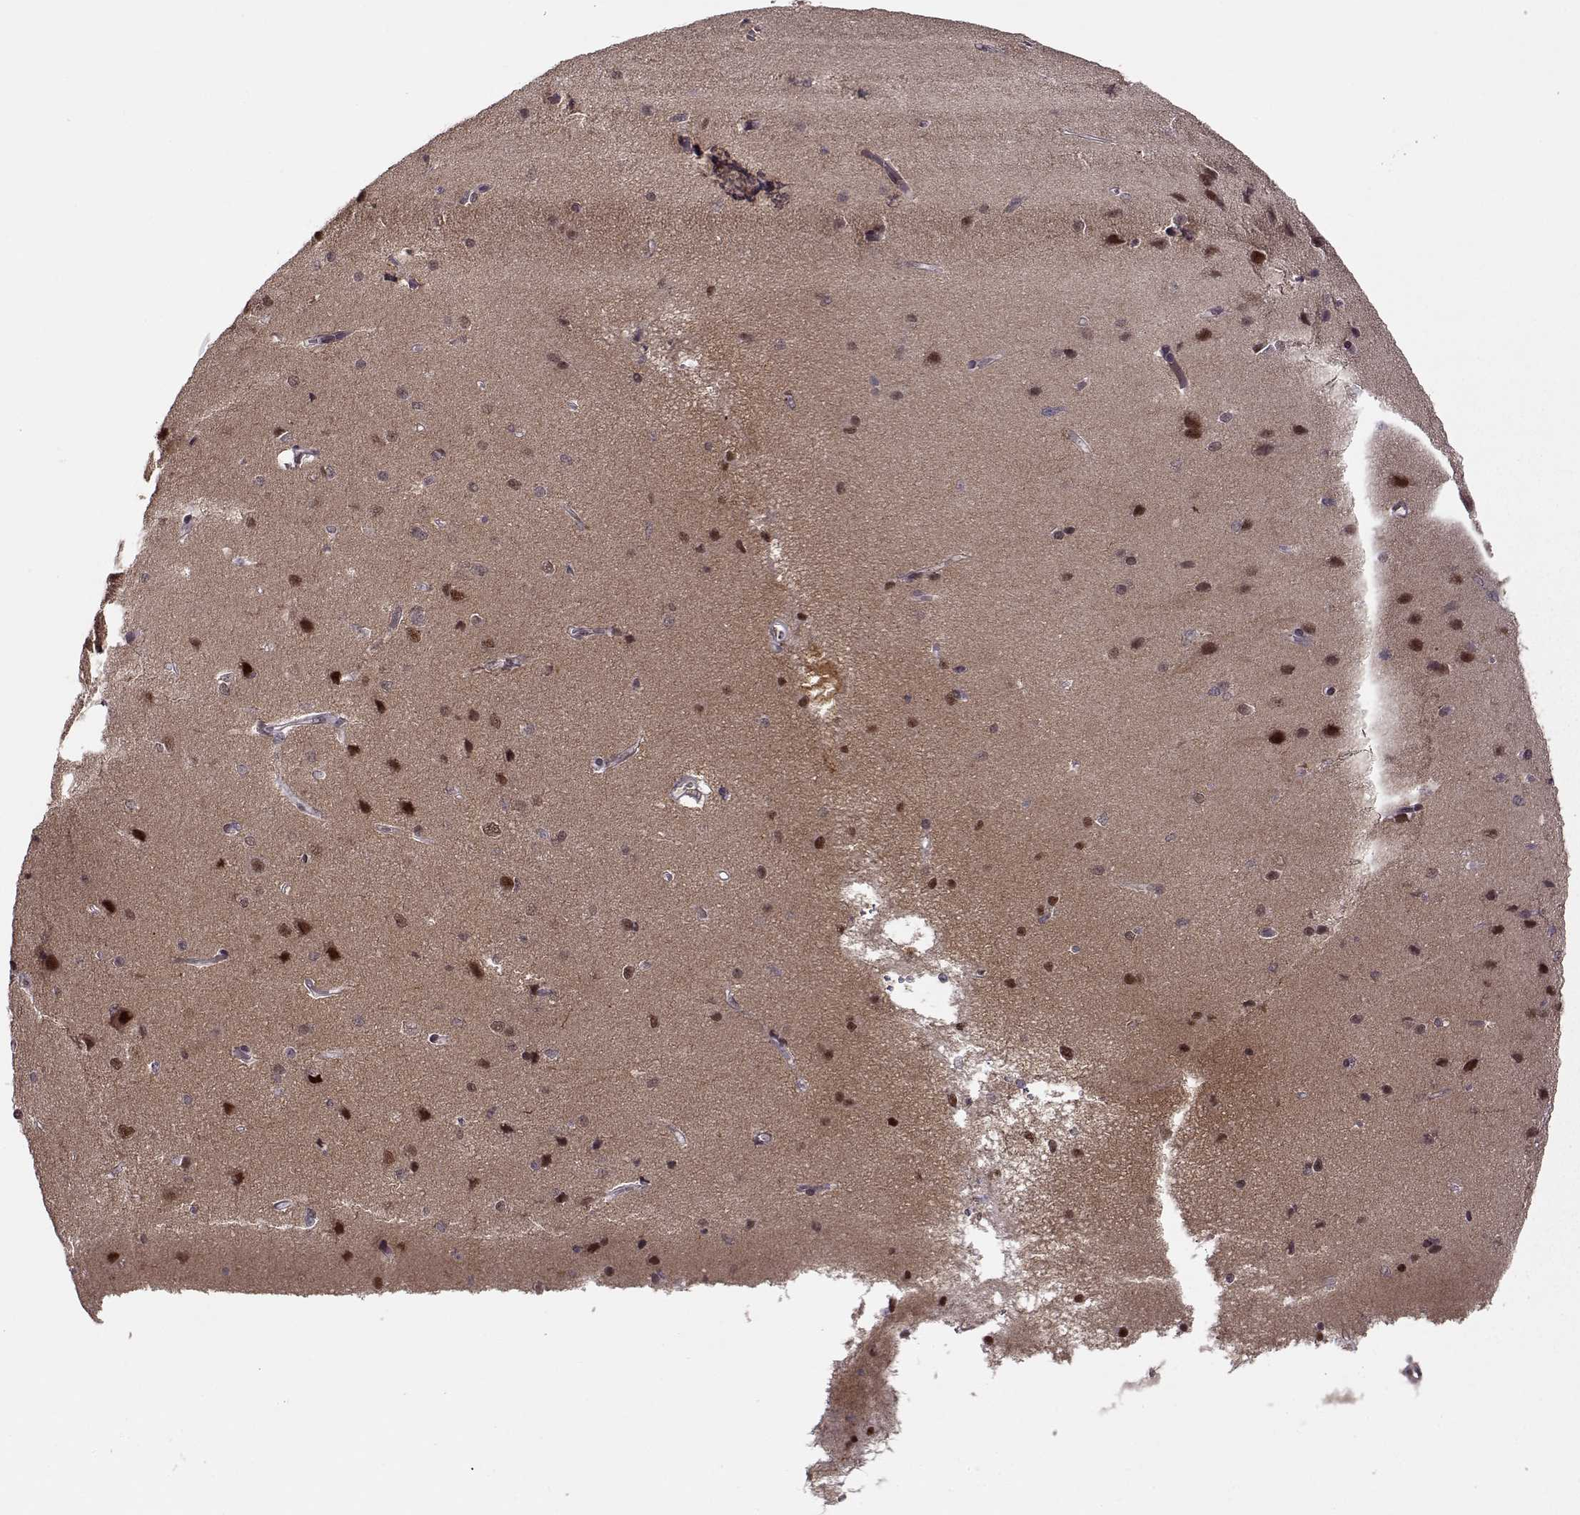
{"staining": {"intensity": "negative", "quantity": "none", "location": "none"}, "tissue": "cerebral cortex", "cell_type": "Endothelial cells", "image_type": "normal", "snomed": [{"axis": "morphology", "description": "Normal tissue, NOS"}, {"axis": "topography", "description": "Cerebral cortex"}], "caption": "High power microscopy image of an immunohistochemistry (IHC) photomicrograph of unremarkable cerebral cortex, revealing no significant staining in endothelial cells.", "gene": "DENND4B", "patient": {"sex": "male", "age": 37}}